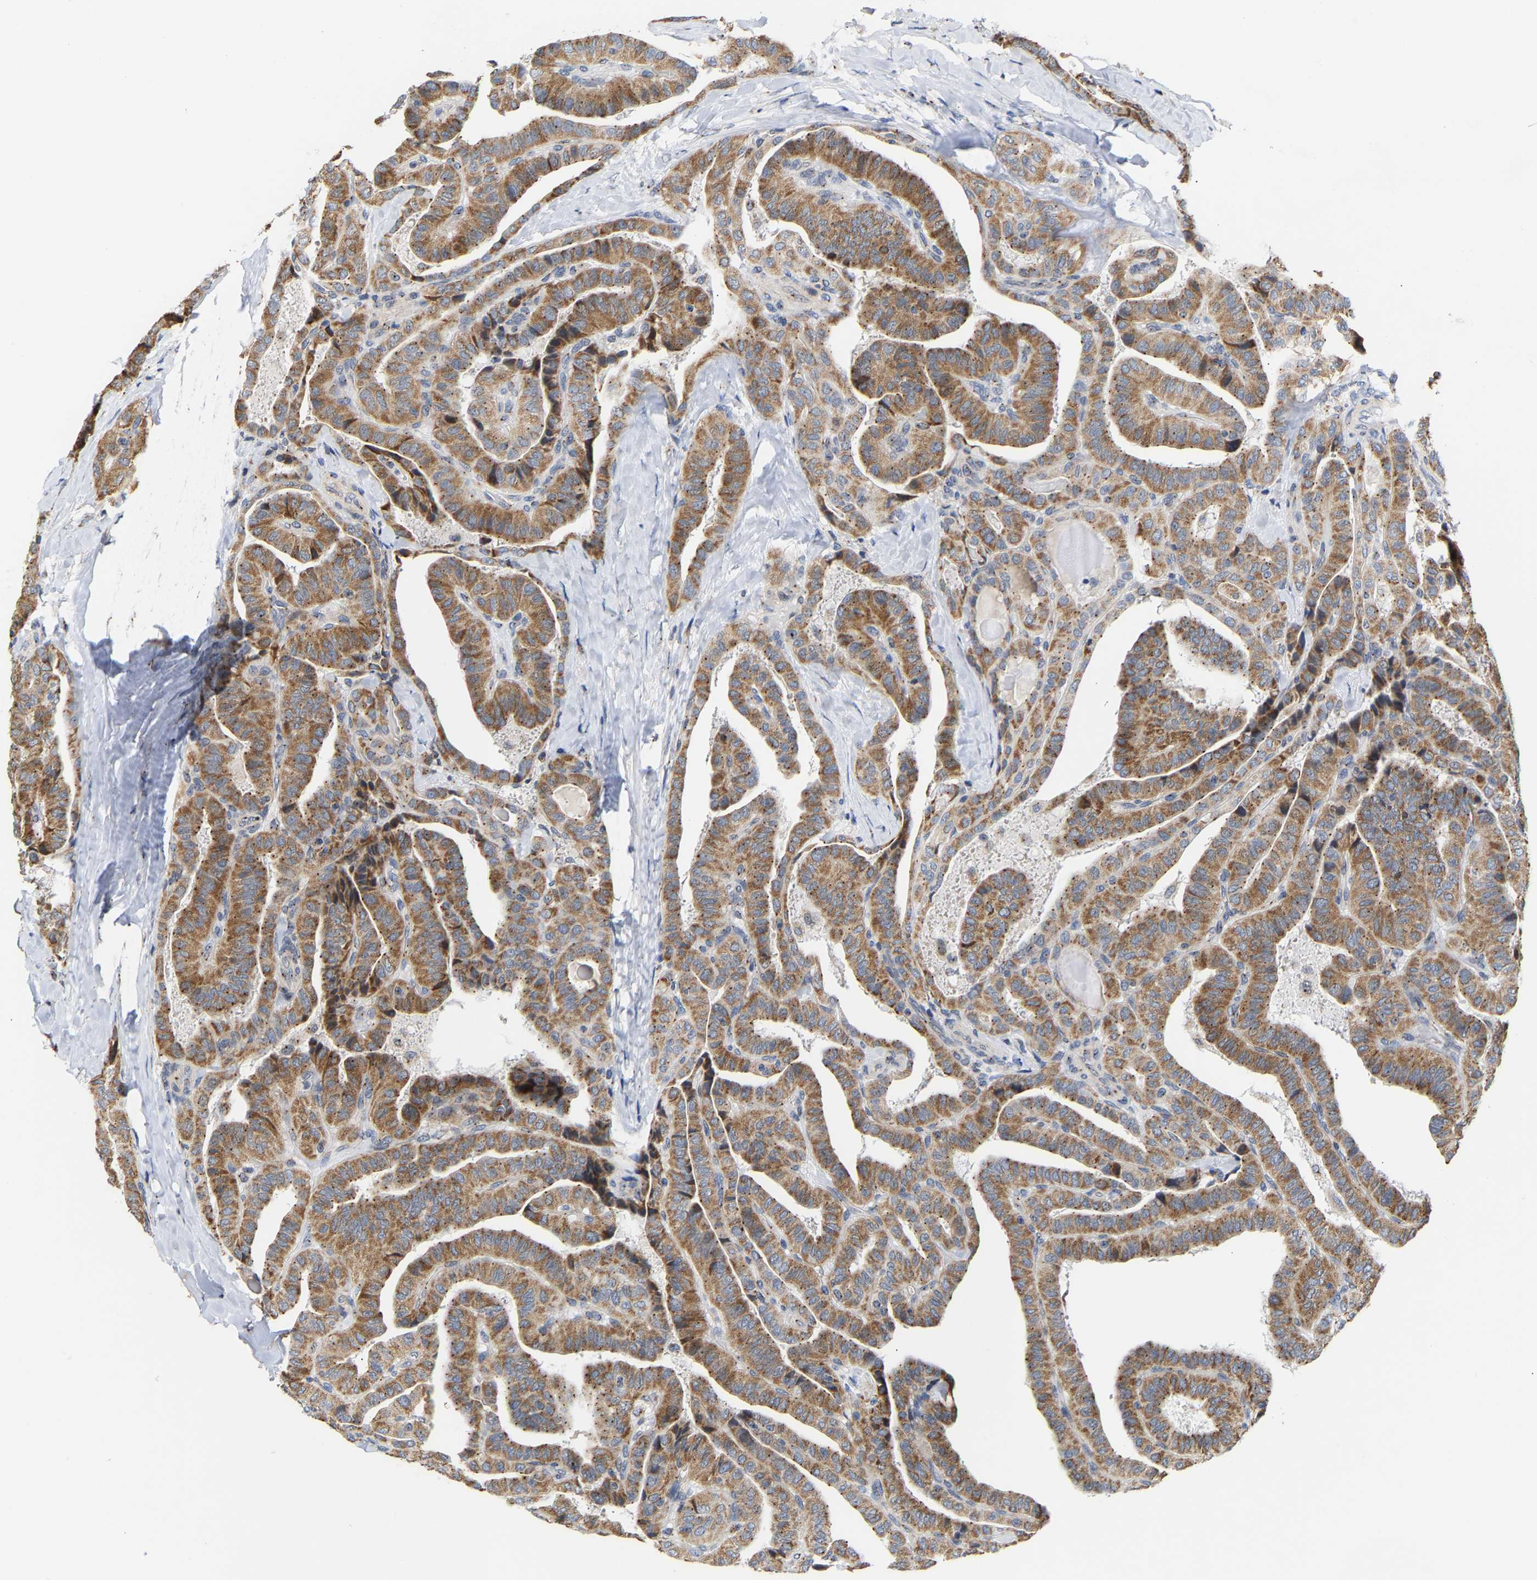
{"staining": {"intensity": "moderate", "quantity": ">75%", "location": "cytoplasmic/membranous"}, "tissue": "thyroid cancer", "cell_type": "Tumor cells", "image_type": "cancer", "snomed": [{"axis": "morphology", "description": "Papillary adenocarcinoma, NOS"}, {"axis": "topography", "description": "Thyroid gland"}], "caption": "Human thyroid cancer (papillary adenocarcinoma) stained with a protein marker shows moderate staining in tumor cells.", "gene": "PCNT", "patient": {"sex": "male", "age": 77}}